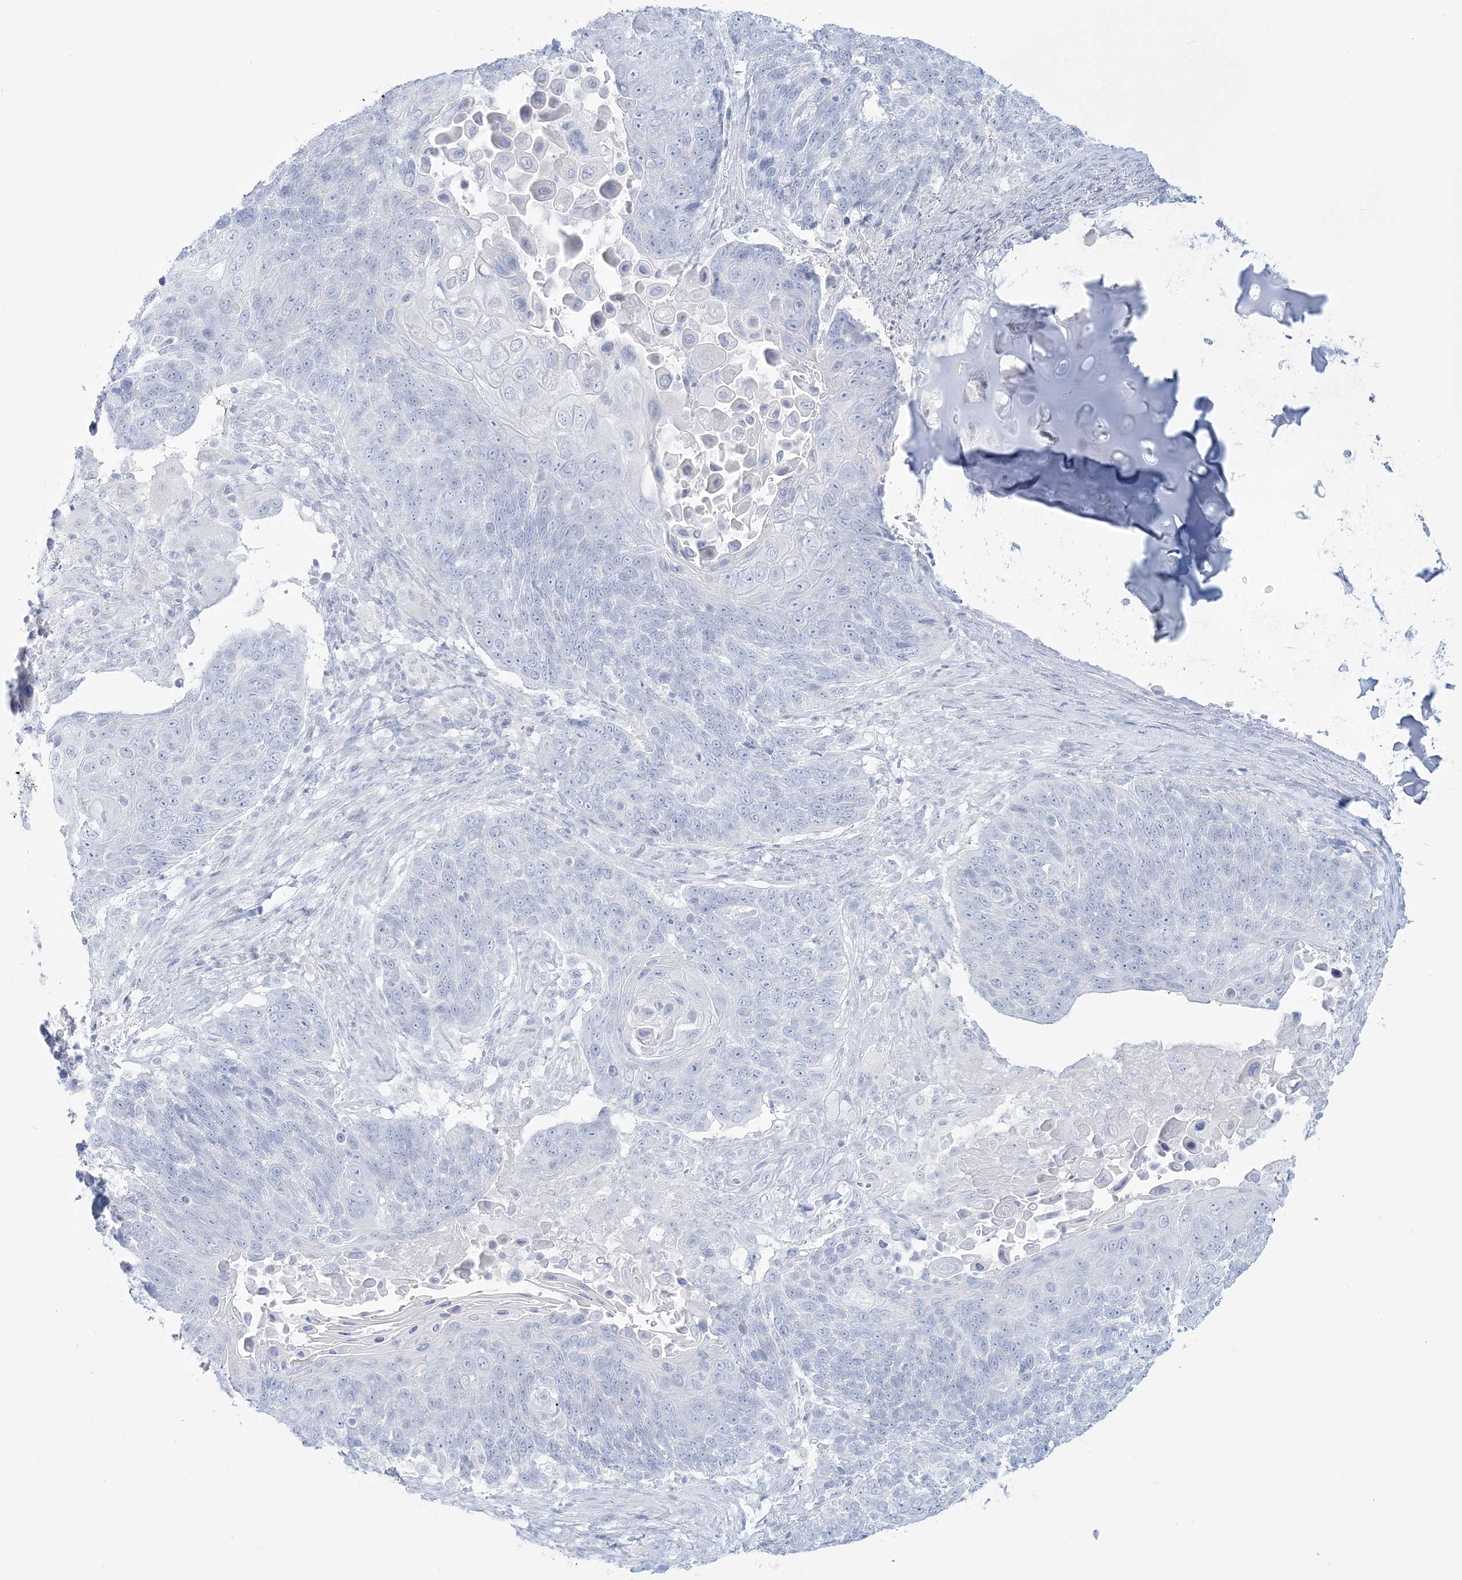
{"staining": {"intensity": "negative", "quantity": "none", "location": "none"}, "tissue": "lung cancer", "cell_type": "Tumor cells", "image_type": "cancer", "snomed": [{"axis": "morphology", "description": "Squamous cell carcinoma, NOS"}, {"axis": "topography", "description": "Lung"}], "caption": "A histopathology image of lung cancer (squamous cell carcinoma) stained for a protein displays no brown staining in tumor cells. The staining was performed using DAB (3,3'-diaminobenzidine) to visualize the protein expression in brown, while the nuclei were stained in blue with hematoxylin (Magnification: 20x).", "gene": "ADGB", "patient": {"sex": "male", "age": 66}}